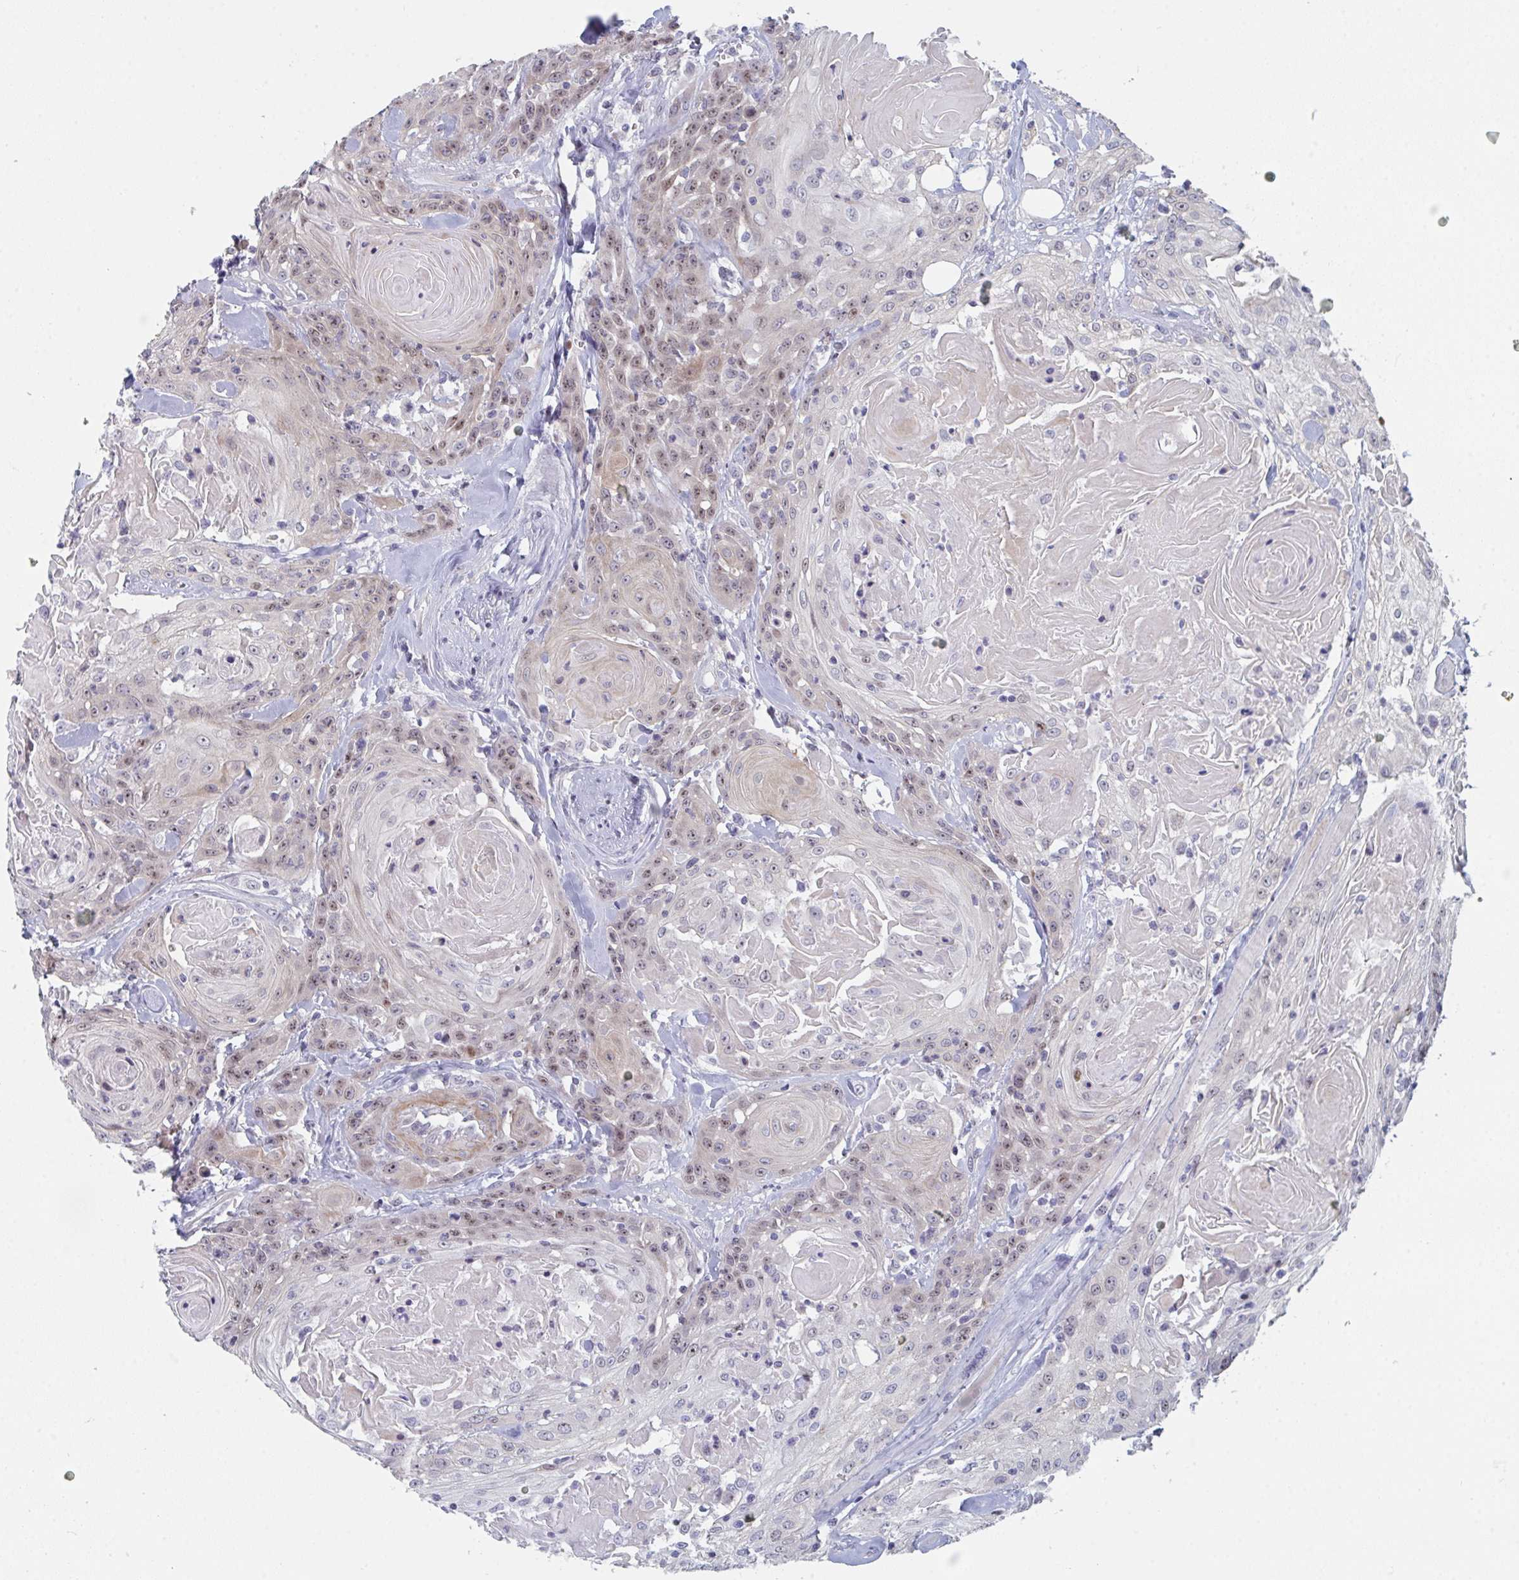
{"staining": {"intensity": "weak", "quantity": ">75%", "location": "nuclear"}, "tissue": "head and neck cancer", "cell_type": "Tumor cells", "image_type": "cancer", "snomed": [{"axis": "morphology", "description": "Squamous cell carcinoma, NOS"}, {"axis": "topography", "description": "Head-Neck"}], "caption": "This is a photomicrograph of immunohistochemistry staining of head and neck cancer, which shows weak expression in the nuclear of tumor cells.", "gene": "CENPT", "patient": {"sex": "female", "age": 84}}